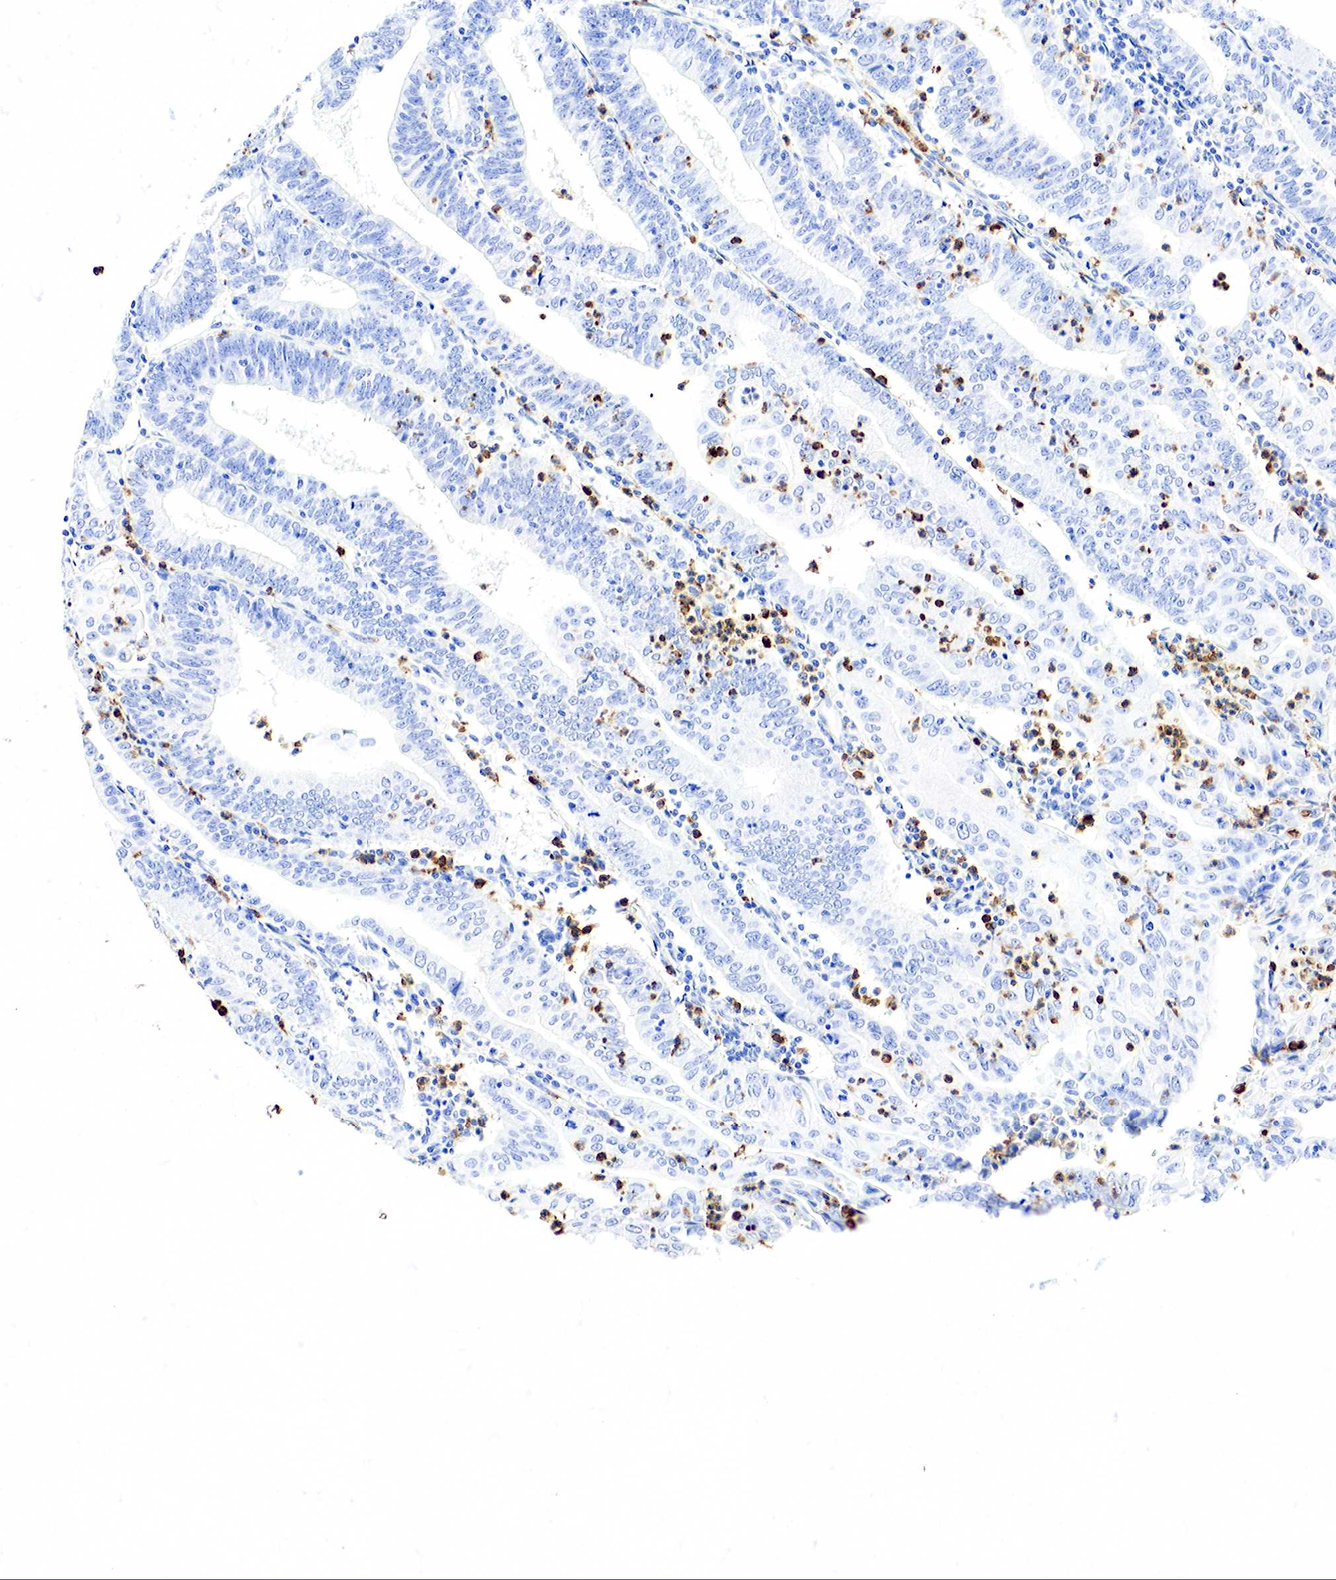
{"staining": {"intensity": "negative", "quantity": "none", "location": "none"}, "tissue": "endometrial cancer", "cell_type": "Tumor cells", "image_type": "cancer", "snomed": [{"axis": "morphology", "description": "Adenocarcinoma, NOS"}, {"axis": "topography", "description": "Endometrium"}], "caption": "Tumor cells show no significant expression in adenocarcinoma (endometrial).", "gene": "FUT4", "patient": {"sex": "female", "age": 60}}